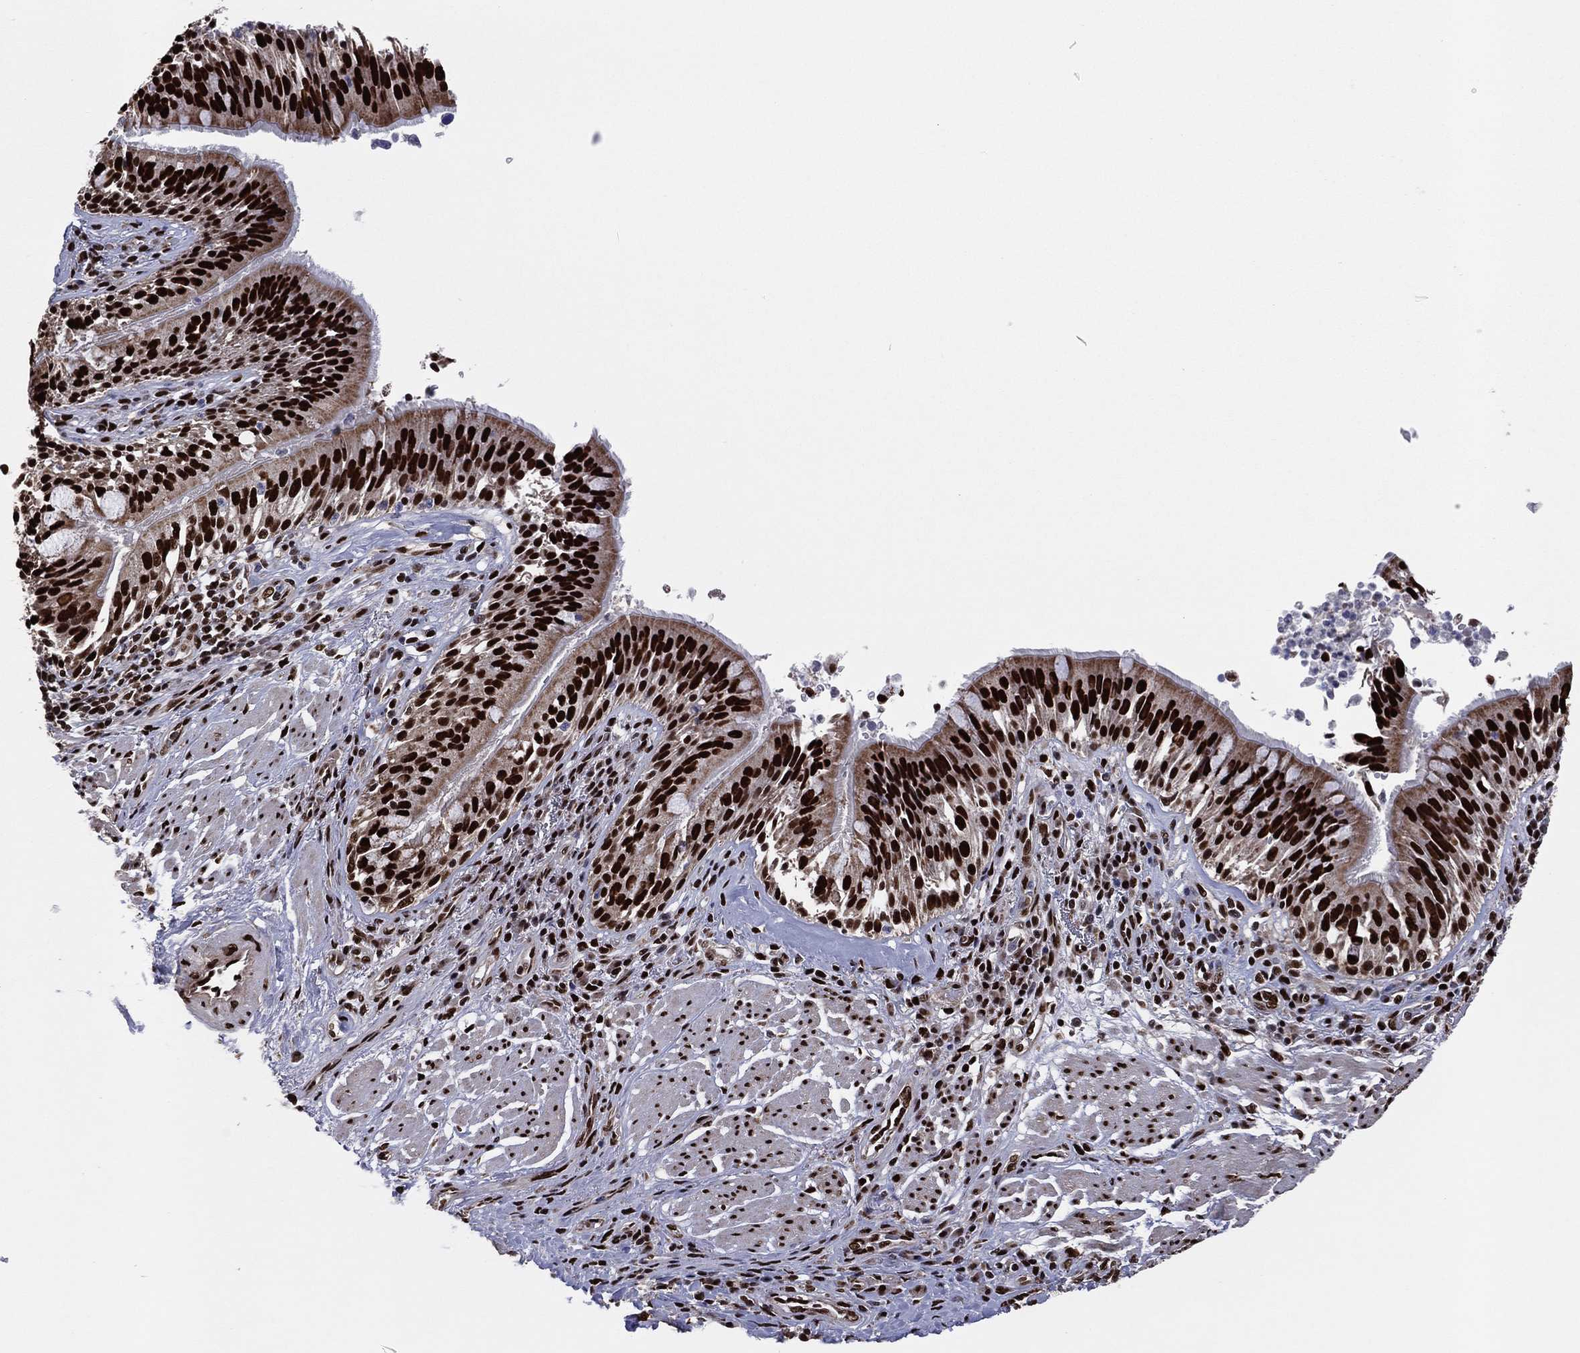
{"staining": {"intensity": "strong", "quantity": ">75%", "location": "nuclear"}, "tissue": "bronchus", "cell_type": "Respiratory epithelial cells", "image_type": "normal", "snomed": [{"axis": "morphology", "description": "Normal tissue, NOS"}, {"axis": "morphology", "description": "Squamous cell carcinoma, NOS"}, {"axis": "topography", "description": "Bronchus"}, {"axis": "topography", "description": "Lung"}], "caption": "Strong nuclear staining for a protein is identified in approximately >75% of respiratory epithelial cells of benign bronchus using immunohistochemistry.", "gene": "TP53BP1", "patient": {"sex": "male", "age": 64}}